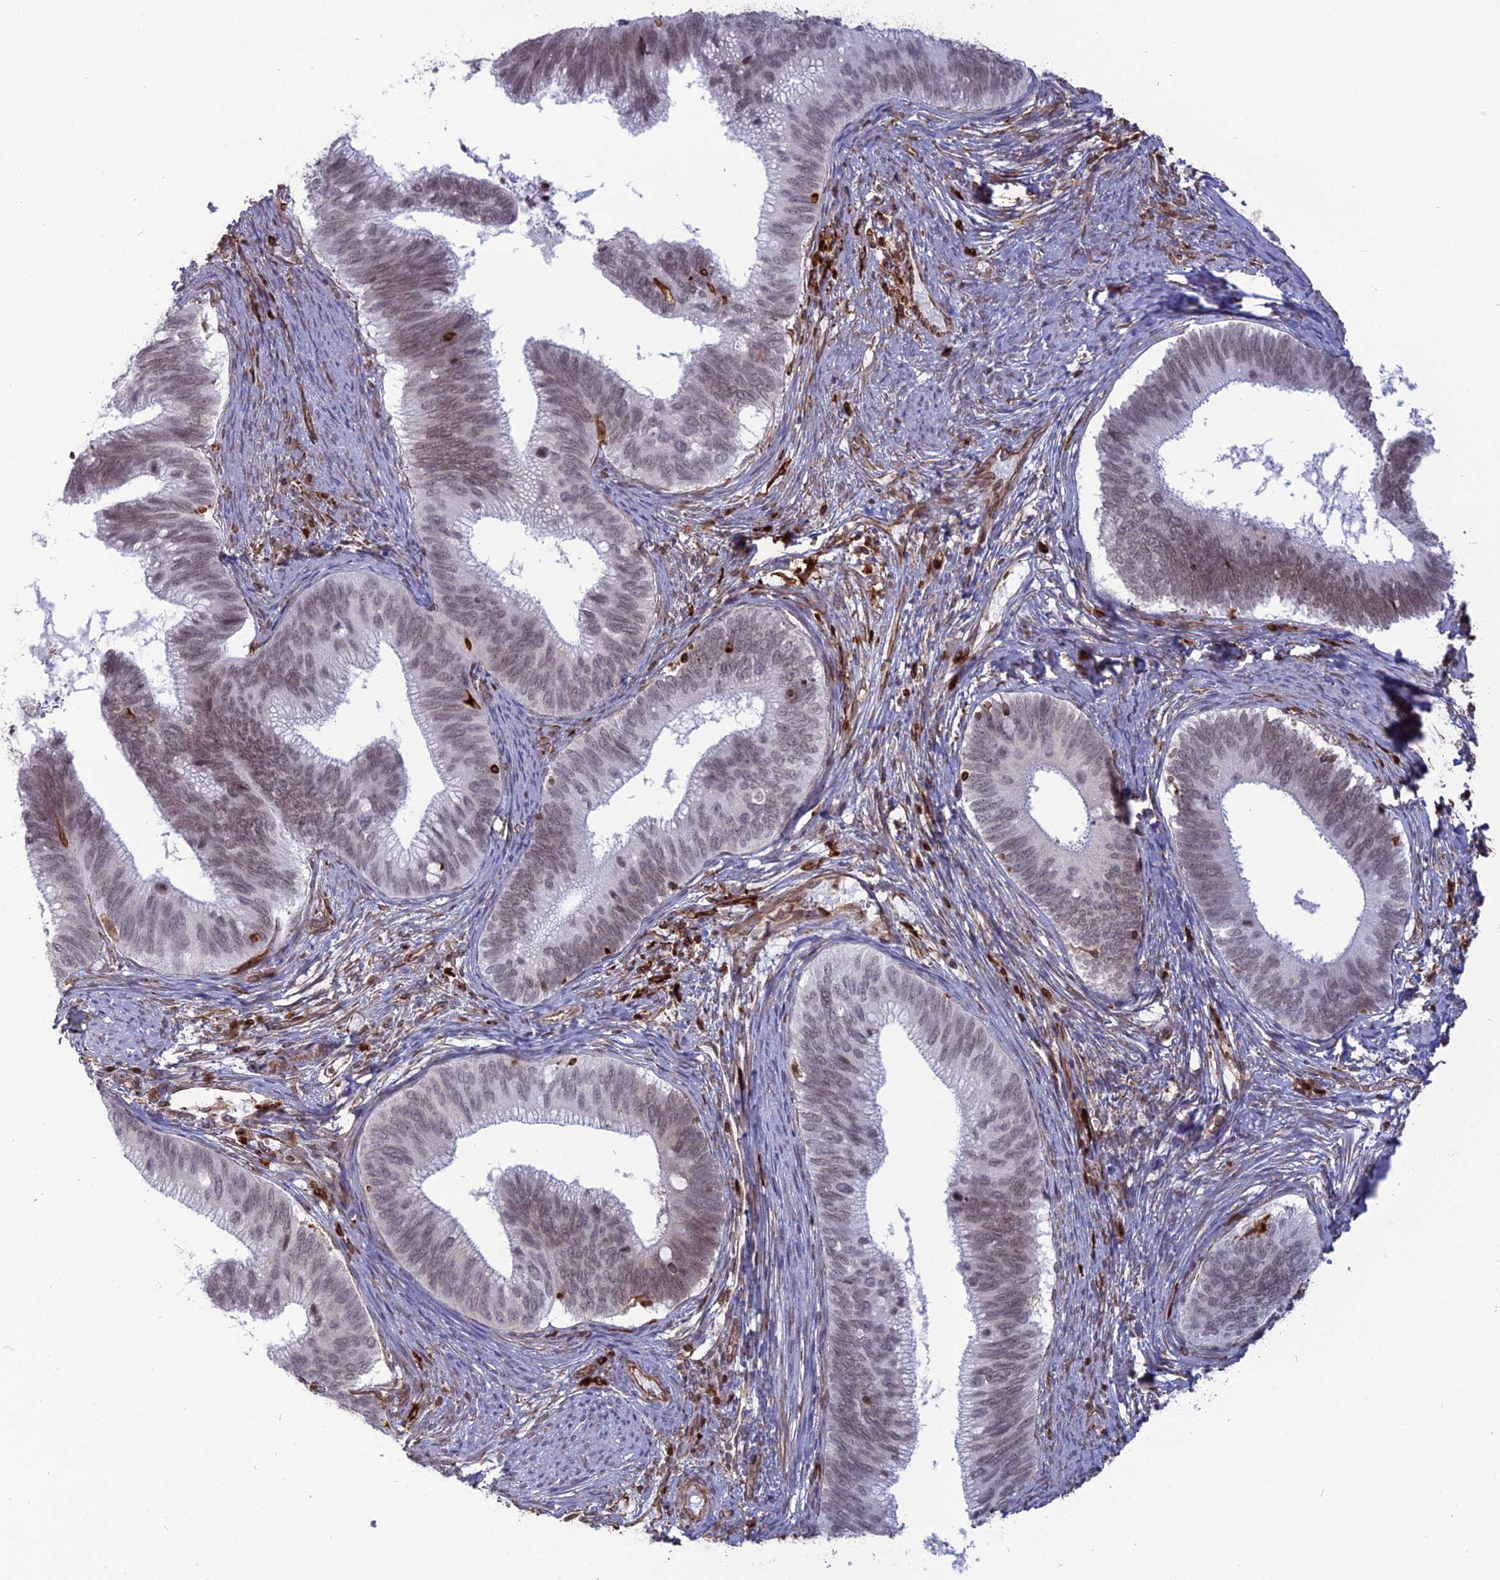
{"staining": {"intensity": "weak", "quantity": "<25%", "location": "nuclear"}, "tissue": "cervical cancer", "cell_type": "Tumor cells", "image_type": "cancer", "snomed": [{"axis": "morphology", "description": "Adenocarcinoma, NOS"}, {"axis": "topography", "description": "Cervix"}], "caption": "The immunohistochemistry histopathology image has no significant staining in tumor cells of cervical cancer (adenocarcinoma) tissue.", "gene": "APOBR", "patient": {"sex": "female", "age": 42}}